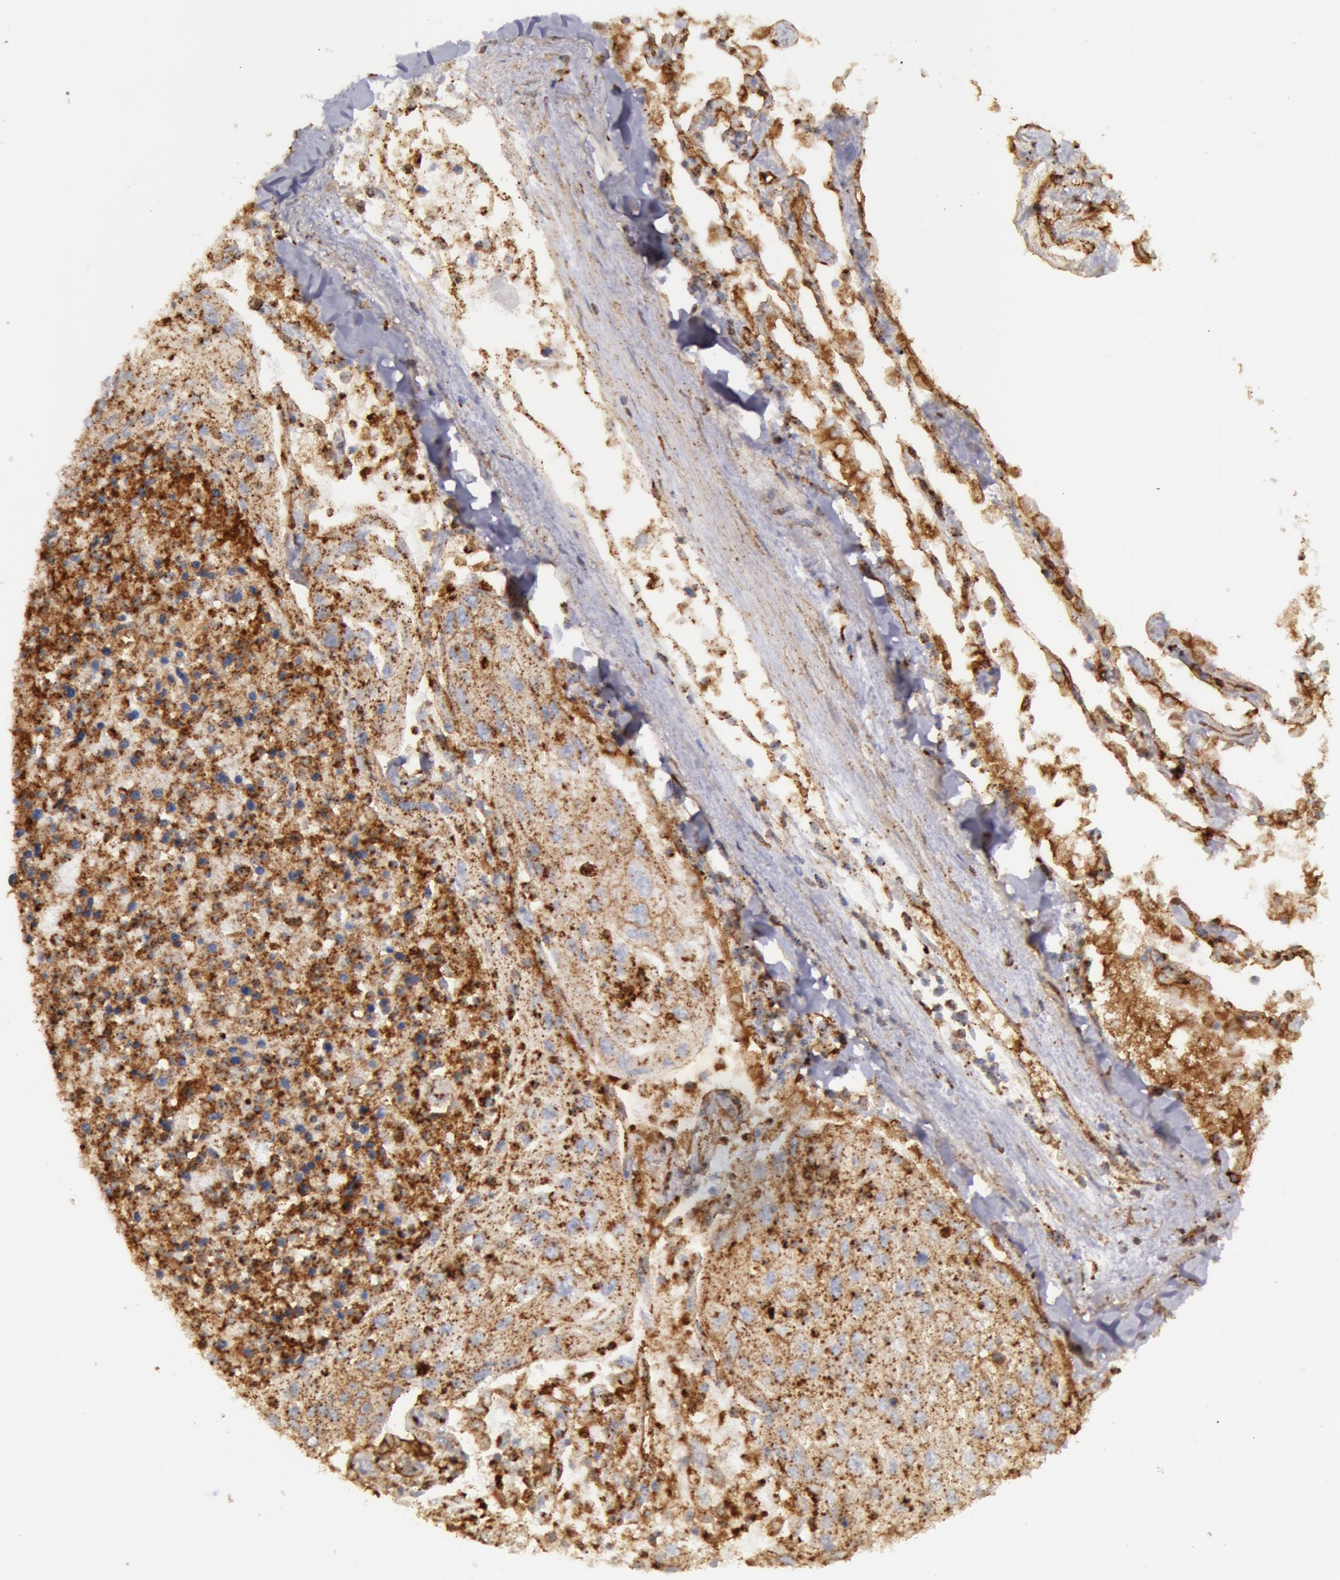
{"staining": {"intensity": "moderate", "quantity": ">75%", "location": "cytoplasmic/membranous"}, "tissue": "lung cancer", "cell_type": "Tumor cells", "image_type": "cancer", "snomed": [{"axis": "morphology", "description": "Squamous cell carcinoma, NOS"}, {"axis": "topography", "description": "Lung"}], "caption": "Immunohistochemical staining of human lung cancer demonstrates medium levels of moderate cytoplasmic/membranous expression in approximately >75% of tumor cells.", "gene": "FLOT2", "patient": {"sex": "male", "age": 75}}